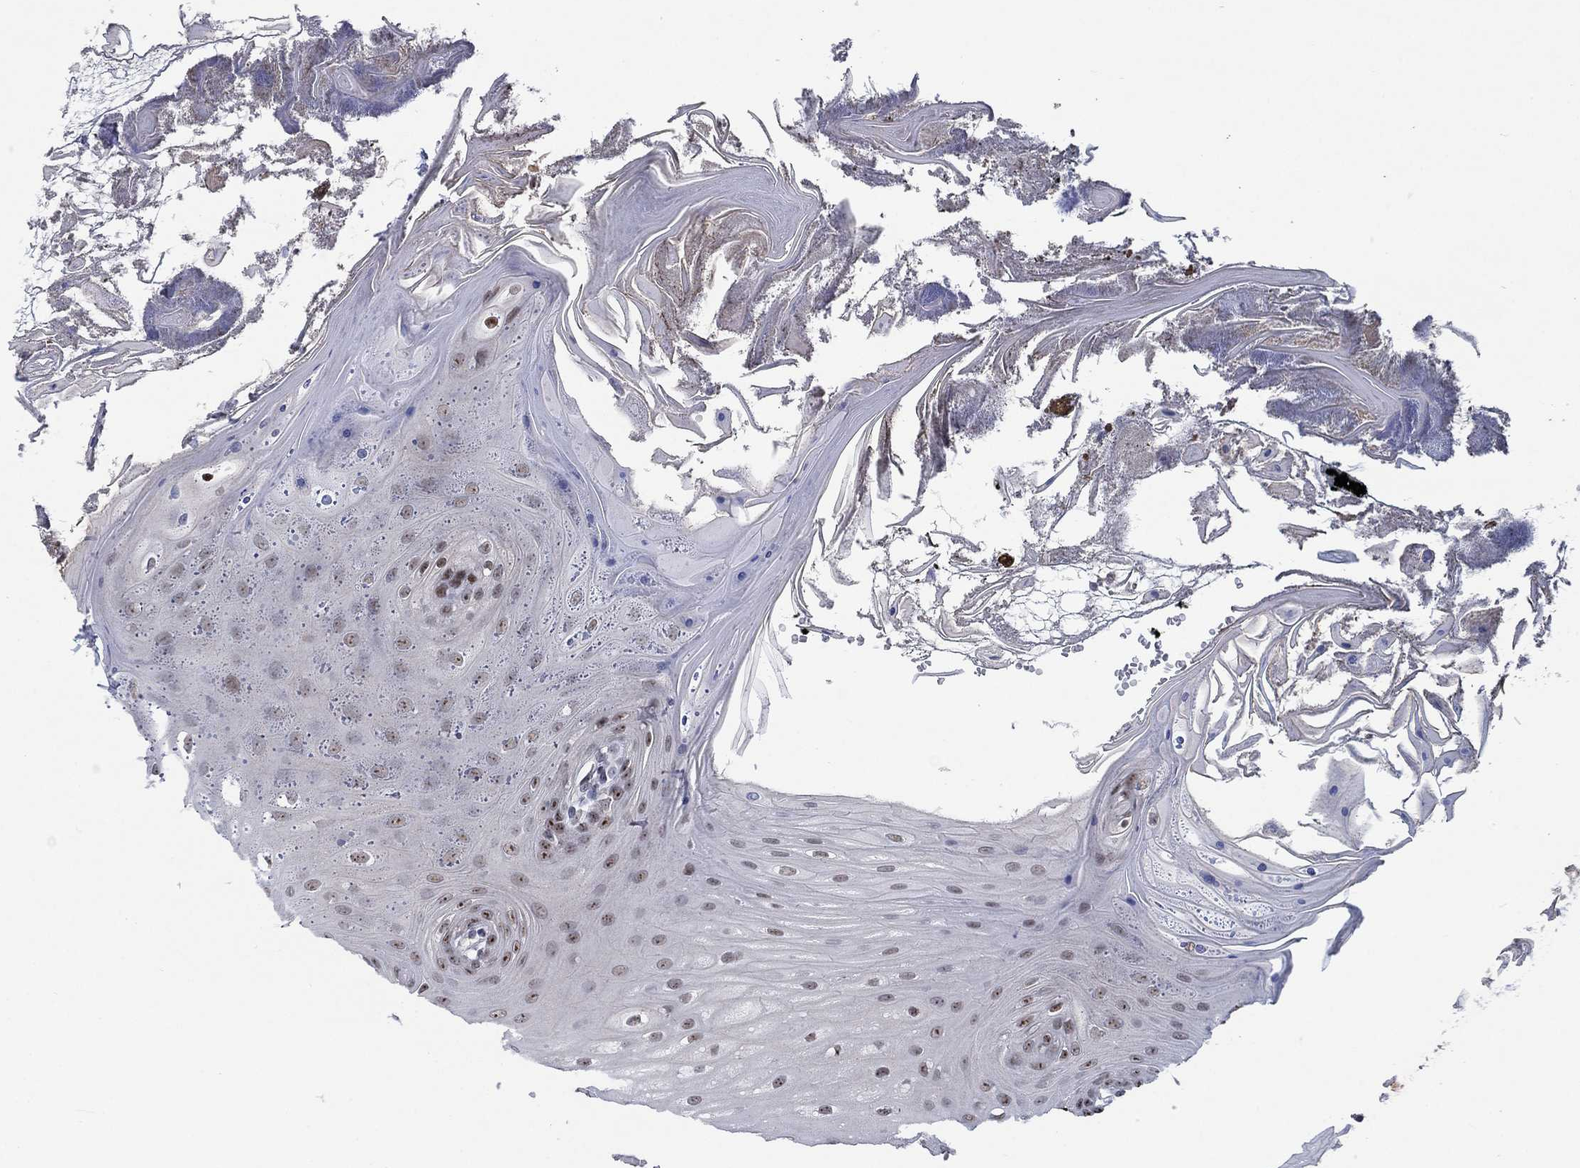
{"staining": {"intensity": "strong", "quantity": "25%-75%", "location": "nuclear"}, "tissue": "oral mucosa", "cell_type": "Squamous epithelial cells", "image_type": "normal", "snomed": [{"axis": "morphology", "description": "Normal tissue, NOS"}, {"axis": "morphology", "description": "Squamous cell carcinoma, NOS"}, {"axis": "topography", "description": "Oral tissue"}, {"axis": "topography", "description": "Head-Neck"}], "caption": "Protein staining exhibits strong nuclear staining in approximately 25%-75% of squamous epithelial cells in benign oral mucosa.", "gene": "HTN1", "patient": {"sex": "male", "age": 69}}